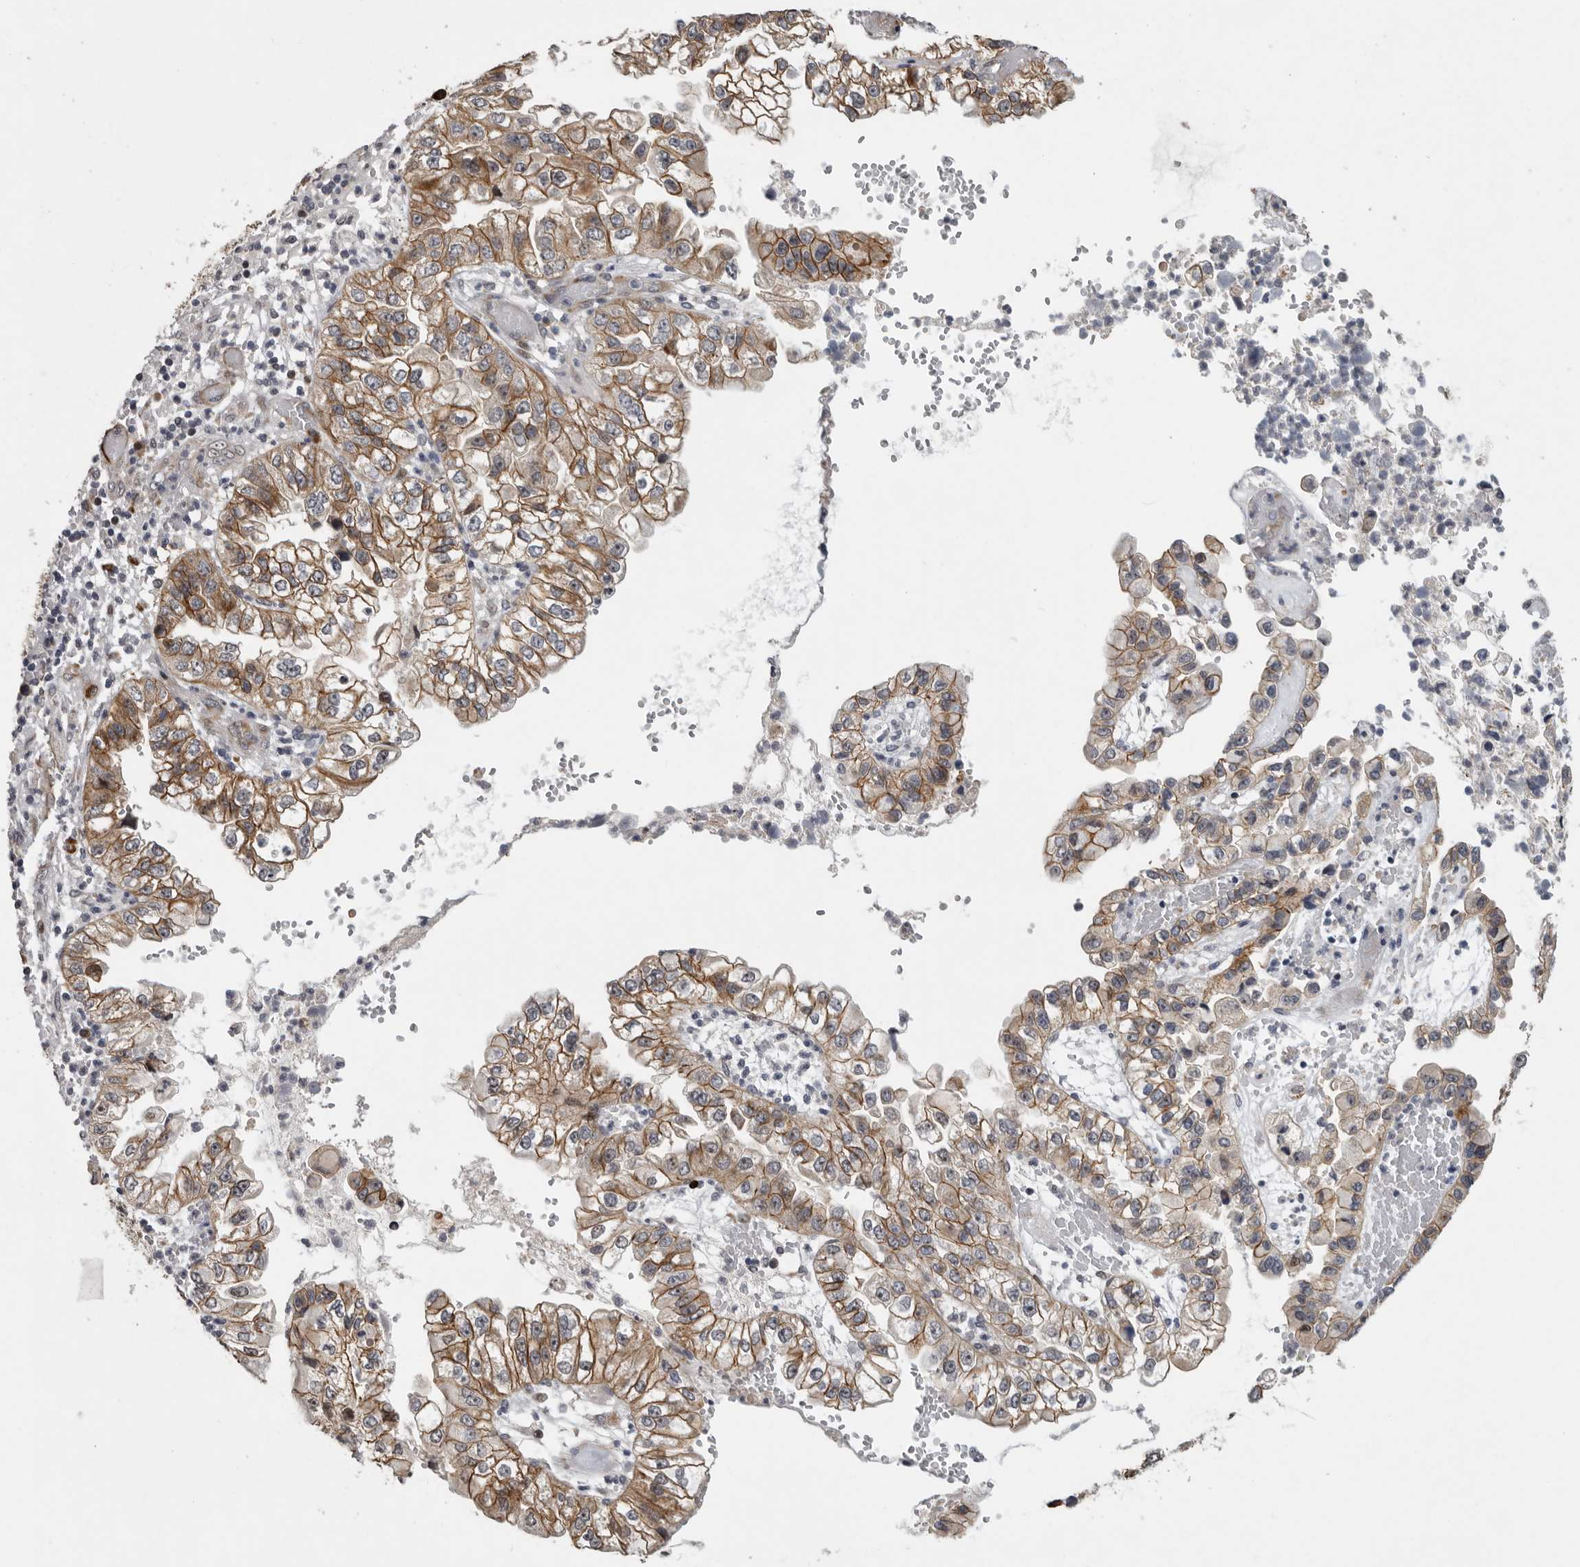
{"staining": {"intensity": "moderate", "quantity": ">75%", "location": "cytoplasmic/membranous"}, "tissue": "liver cancer", "cell_type": "Tumor cells", "image_type": "cancer", "snomed": [{"axis": "morphology", "description": "Cholangiocarcinoma"}, {"axis": "topography", "description": "Liver"}], "caption": "This histopathology image demonstrates liver cholangiocarcinoma stained with IHC to label a protein in brown. The cytoplasmic/membranous of tumor cells show moderate positivity for the protein. Nuclei are counter-stained blue.", "gene": "MPDZ", "patient": {"sex": "female", "age": 79}}